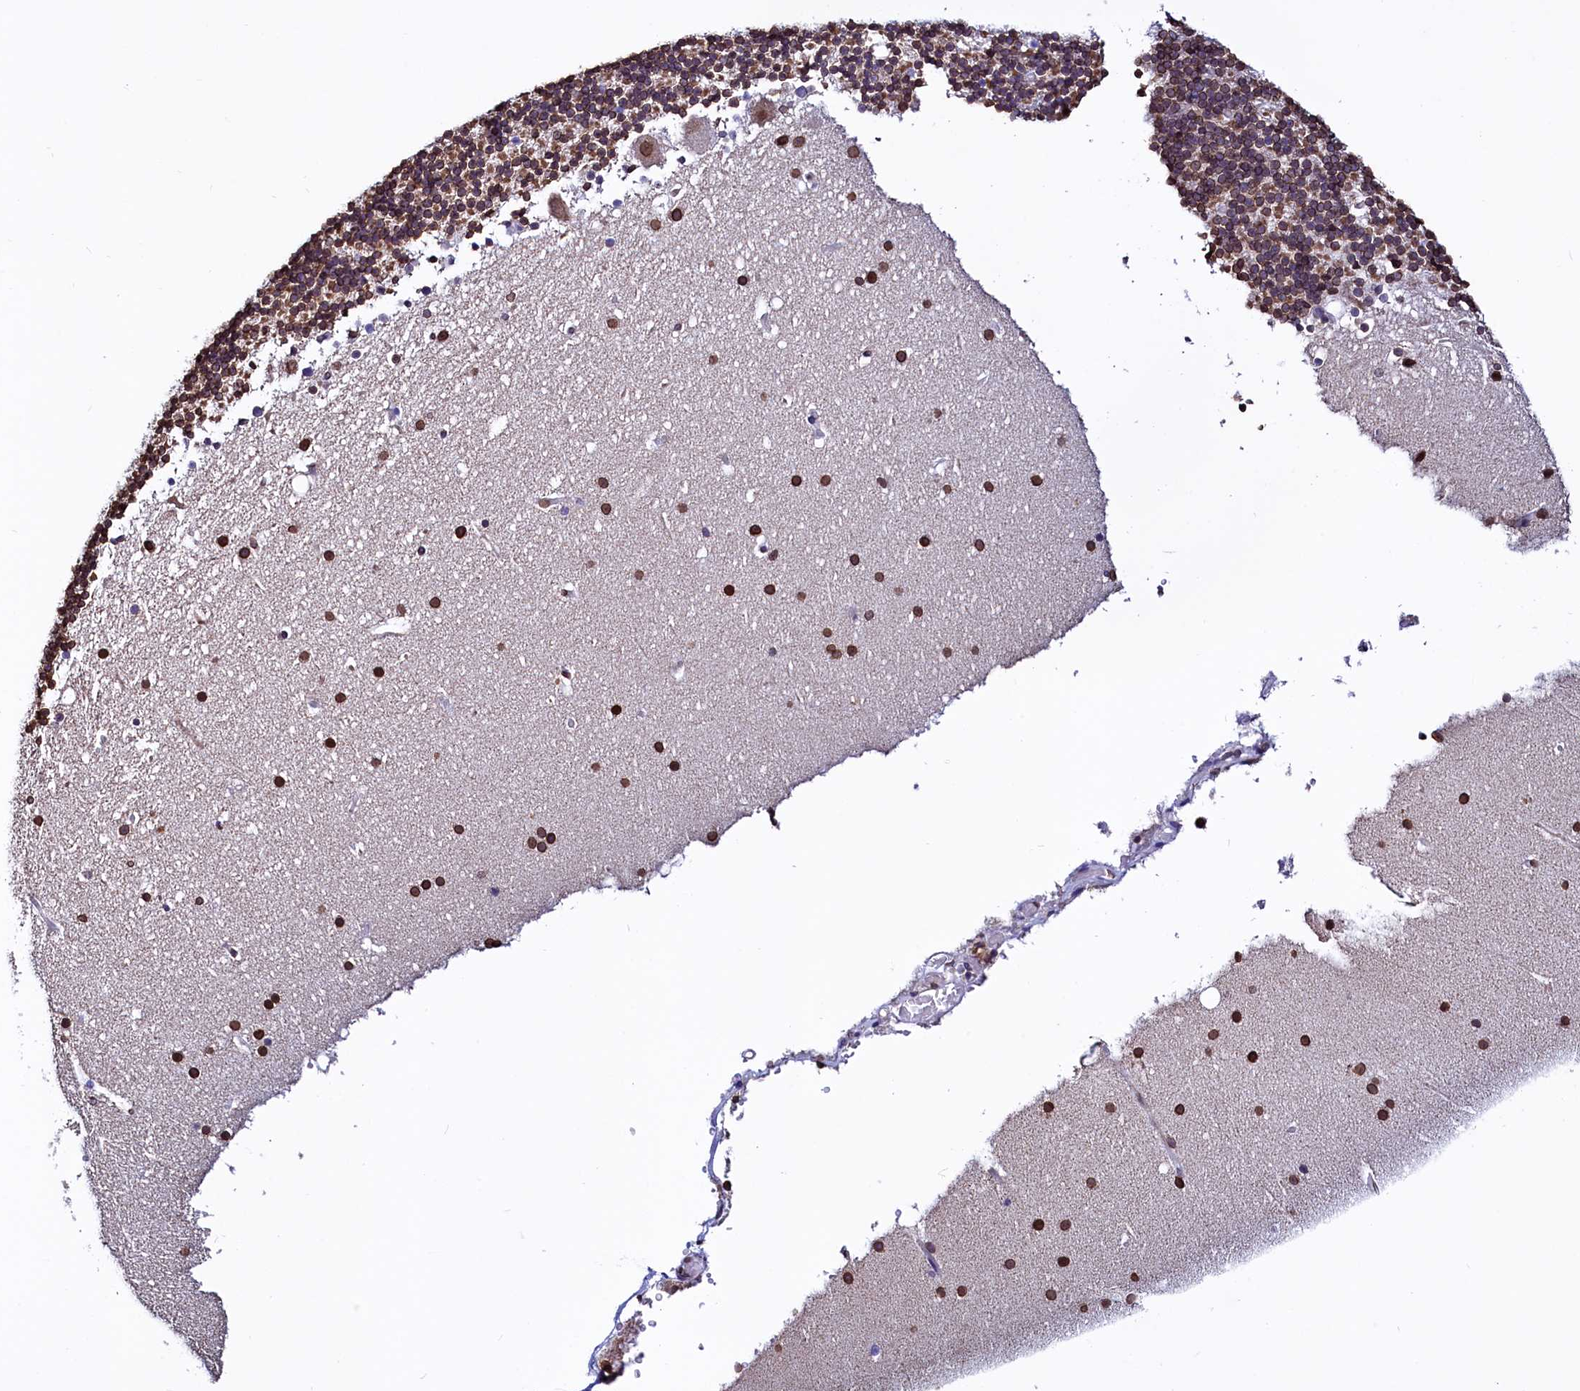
{"staining": {"intensity": "moderate", "quantity": ">75%", "location": "cytoplasmic/membranous,nuclear"}, "tissue": "cerebellum", "cell_type": "Cells in granular layer", "image_type": "normal", "snomed": [{"axis": "morphology", "description": "Normal tissue, NOS"}, {"axis": "topography", "description": "Cerebellum"}], "caption": "This is an image of IHC staining of benign cerebellum, which shows moderate staining in the cytoplasmic/membranous,nuclear of cells in granular layer.", "gene": "HAND1", "patient": {"sex": "male", "age": 57}}